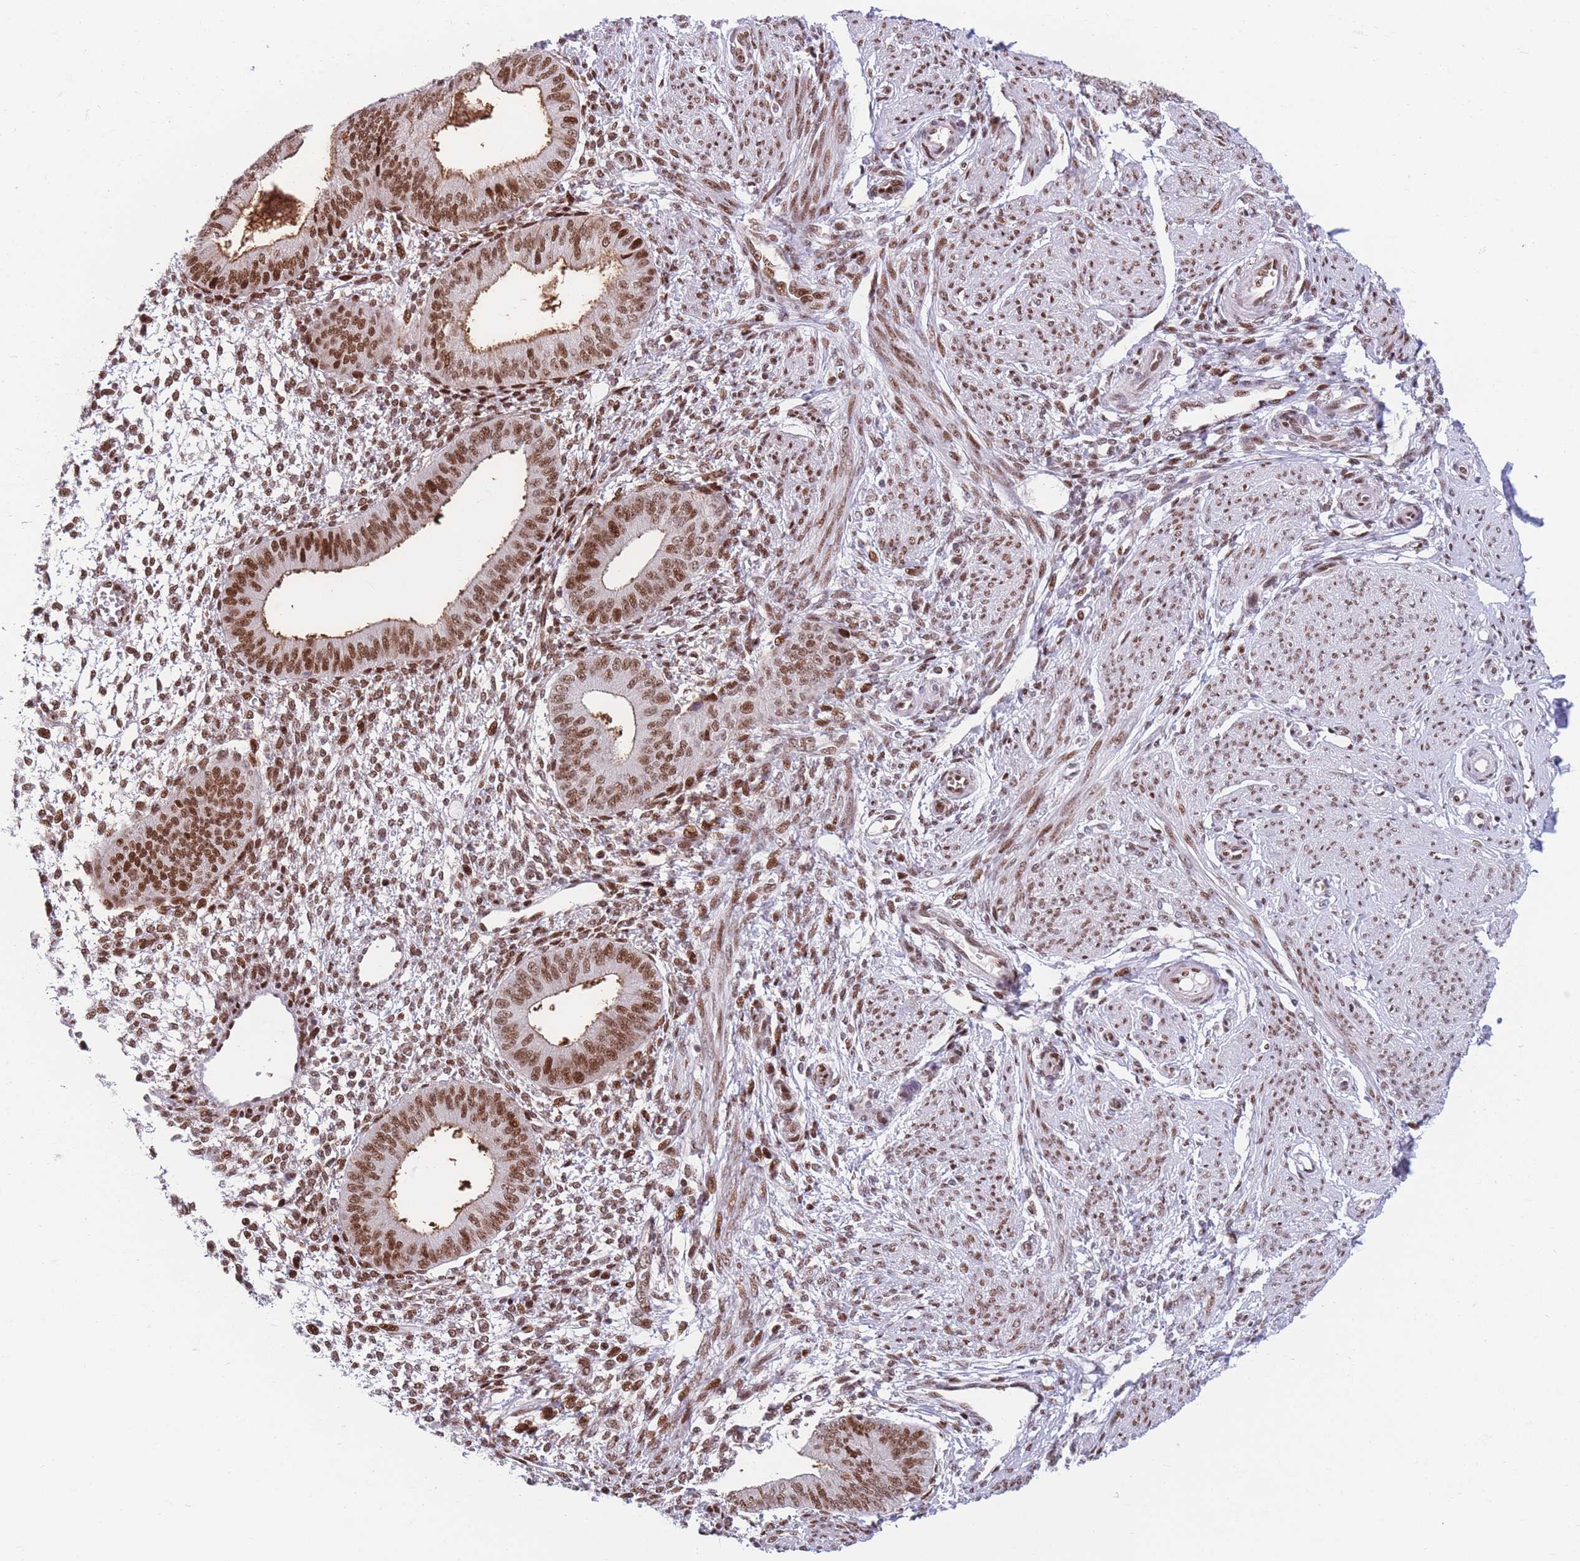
{"staining": {"intensity": "moderate", "quantity": ">75%", "location": "nuclear"}, "tissue": "endometrium", "cell_type": "Cells in endometrial stroma", "image_type": "normal", "snomed": [{"axis": "morphology", "description": "Normal tissue, NOS"}, {"axis": "topography", "description": "Endometrium"}], "caption": "Endometrium stained for a protein (brown) demonstrates moderate nuclear positive positivity in approximately >75% of cells in endometrial stroma.", "gene": "DNAJC3", "patient": {"sex": "female", "age": 49}}